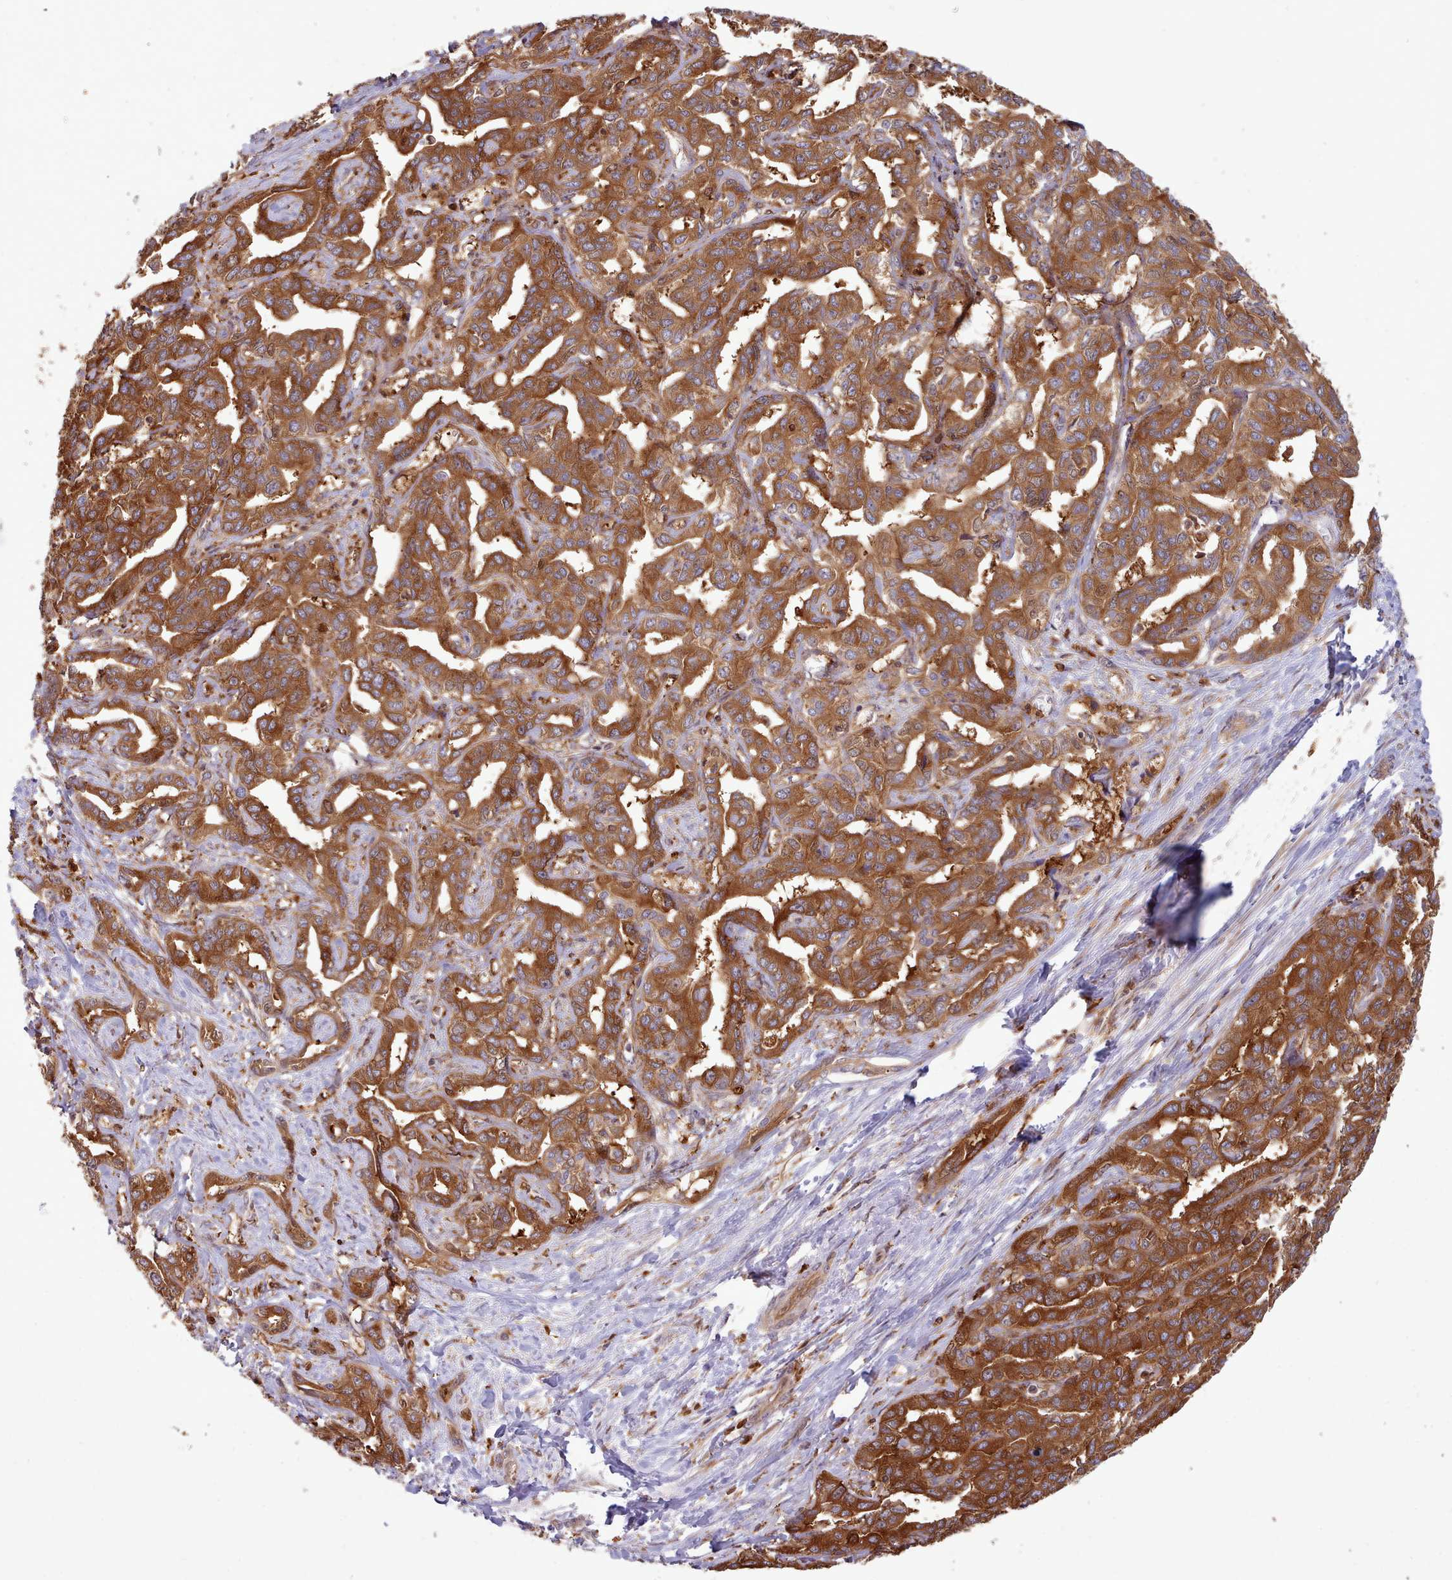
{"staining": {"intensity": "strong", "quantity": ">75%", "location": "cytoplasmic/membranous"}, "tissue": "liver cancer", "cell_type": "Tumor cells", "image_type": "cancer", "snomed": [{"axis": "morphology", "description": "Cholangiocarcinoma"}, {"axis": "topography", "description": "Liver"}], "caption": "Strong cytoplasmic/membranous protein positivity is identified in about >75% of tumor cells in liver cancer.", "gene": "SLC4A9", "patient": {"sex": "male", "age": 59}}